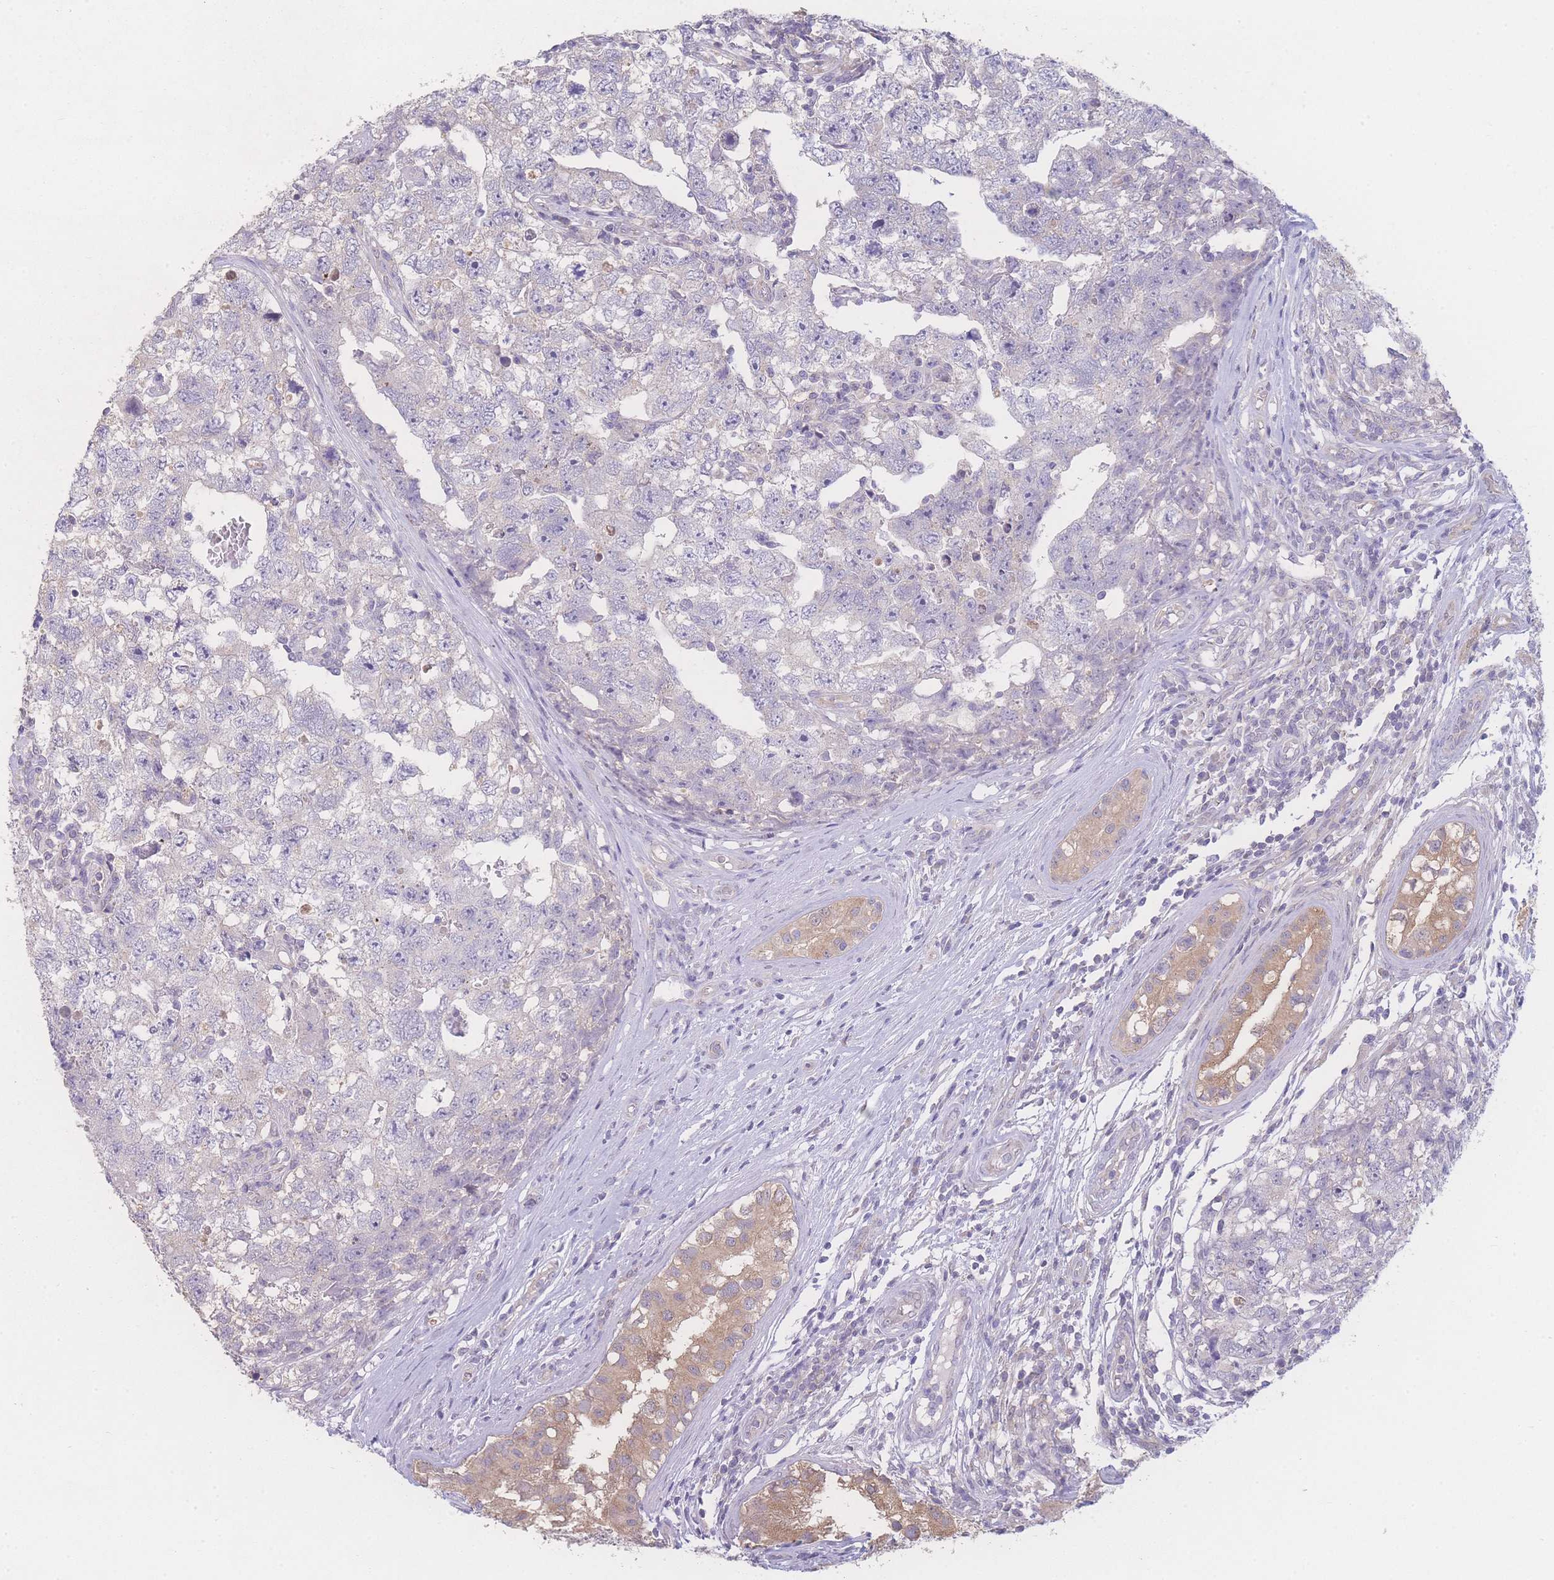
{"staining": {"intensity": "negative", "quantity": "none", "location": "none"}, "tissue": "testis cancer", "cell_type": "Tumor cells", "image_type": "cancer", "snomed": [{"axis": "morphology", "description": "Carcinoma, Embryonal, NOS"}, {"axis": "topography", "description": "Testis"}], "caption": "This is an IHC photomicrograph of human testis cancer (embryonal carcinoma). There is no expression in tumor cells.", "gene": "GIPR", "patient": {"sex": "male", "age": 22}}